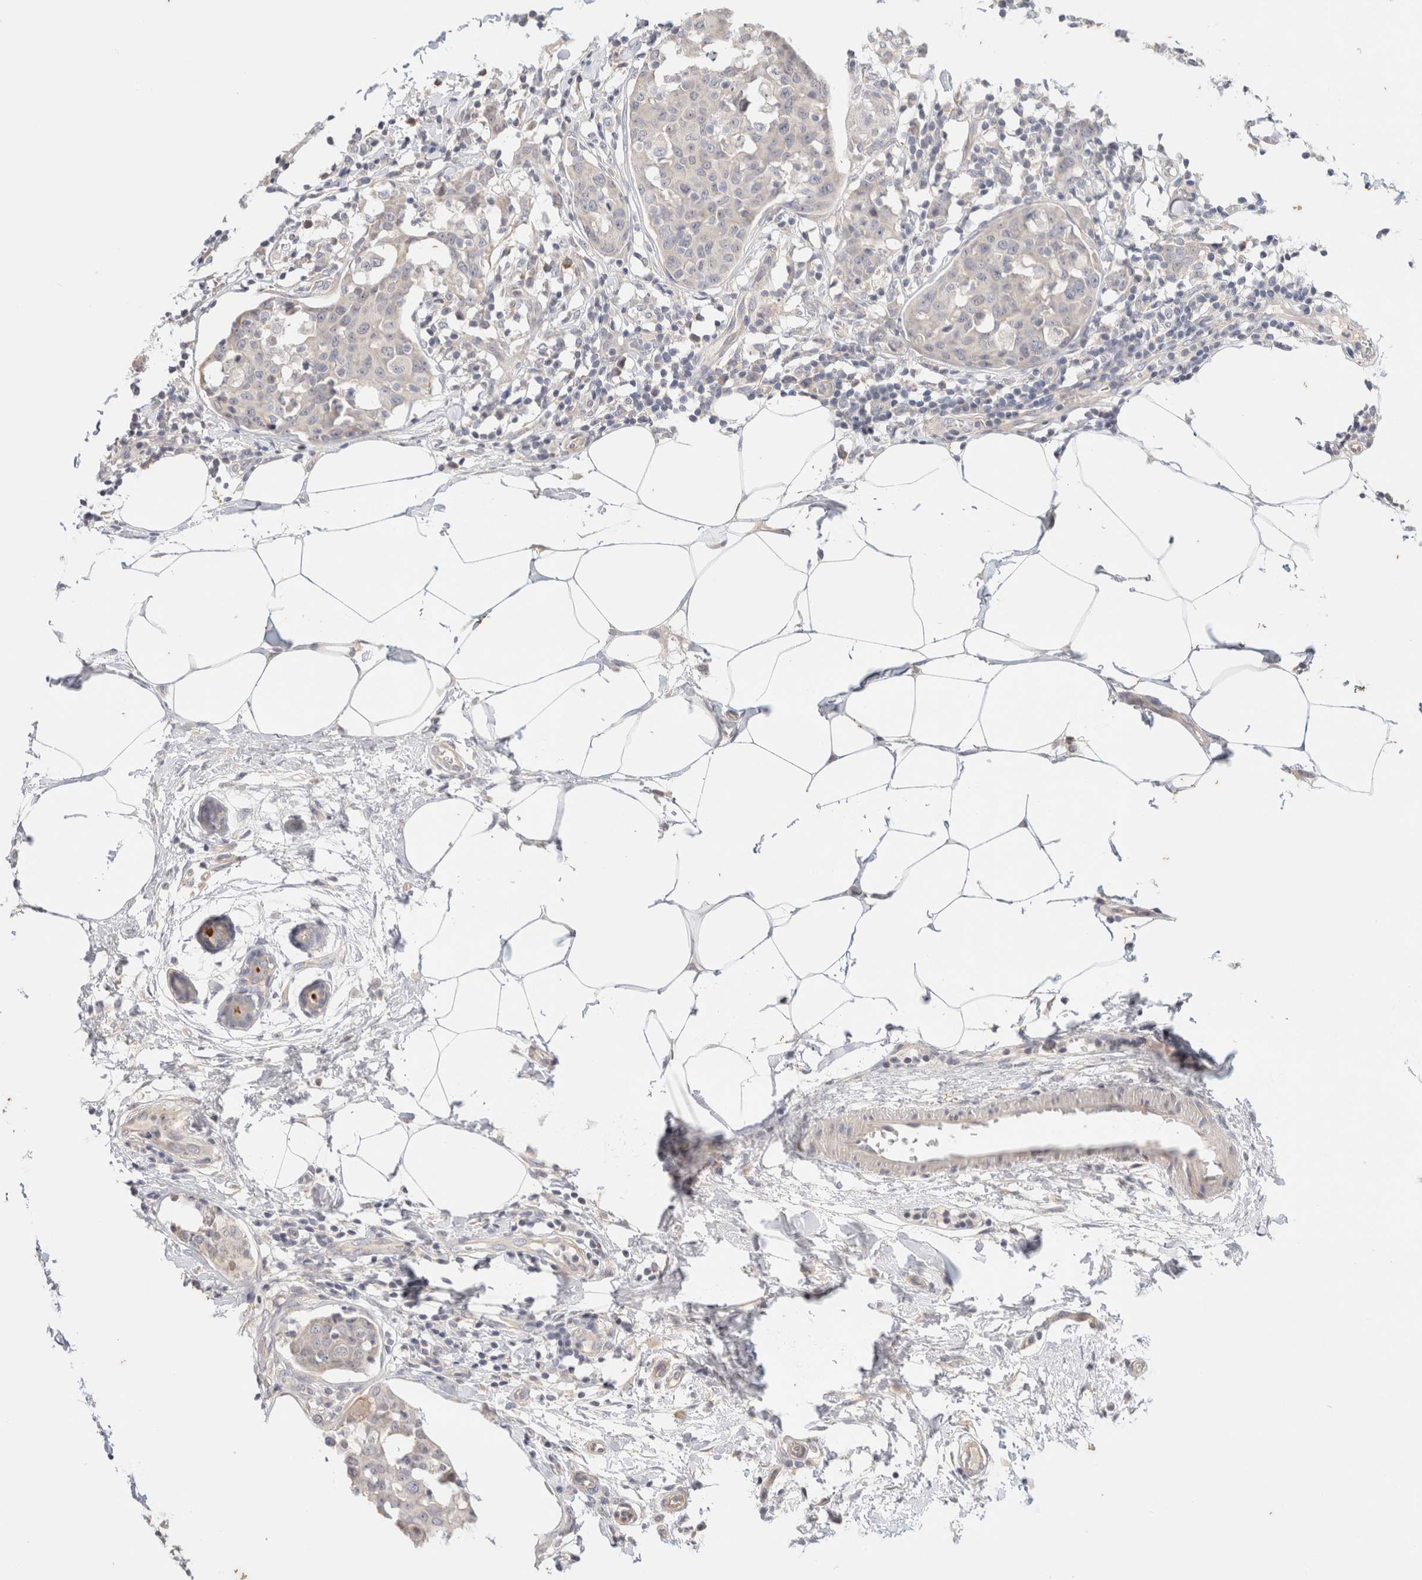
{"staining": {"intensity": "negative", "quantity": "none", "location": "none"}, "tissue": "breast cancer", "cell_type": "Tumor cells", "image_type": "cancer", "snomed": [{"axis": "morphology", "description": "Normal tissue, NOS"}, {"axis": "morphology", "description": "Duct carcinoma"}, {"axis": "topography", "description": "Breast"}], "caption": "Tumor cells are negative for brown protein staining in breast invasive ductal carcinoma.", "gene": "SPRTN", "patient": {"sex": "female", "age": 37}}